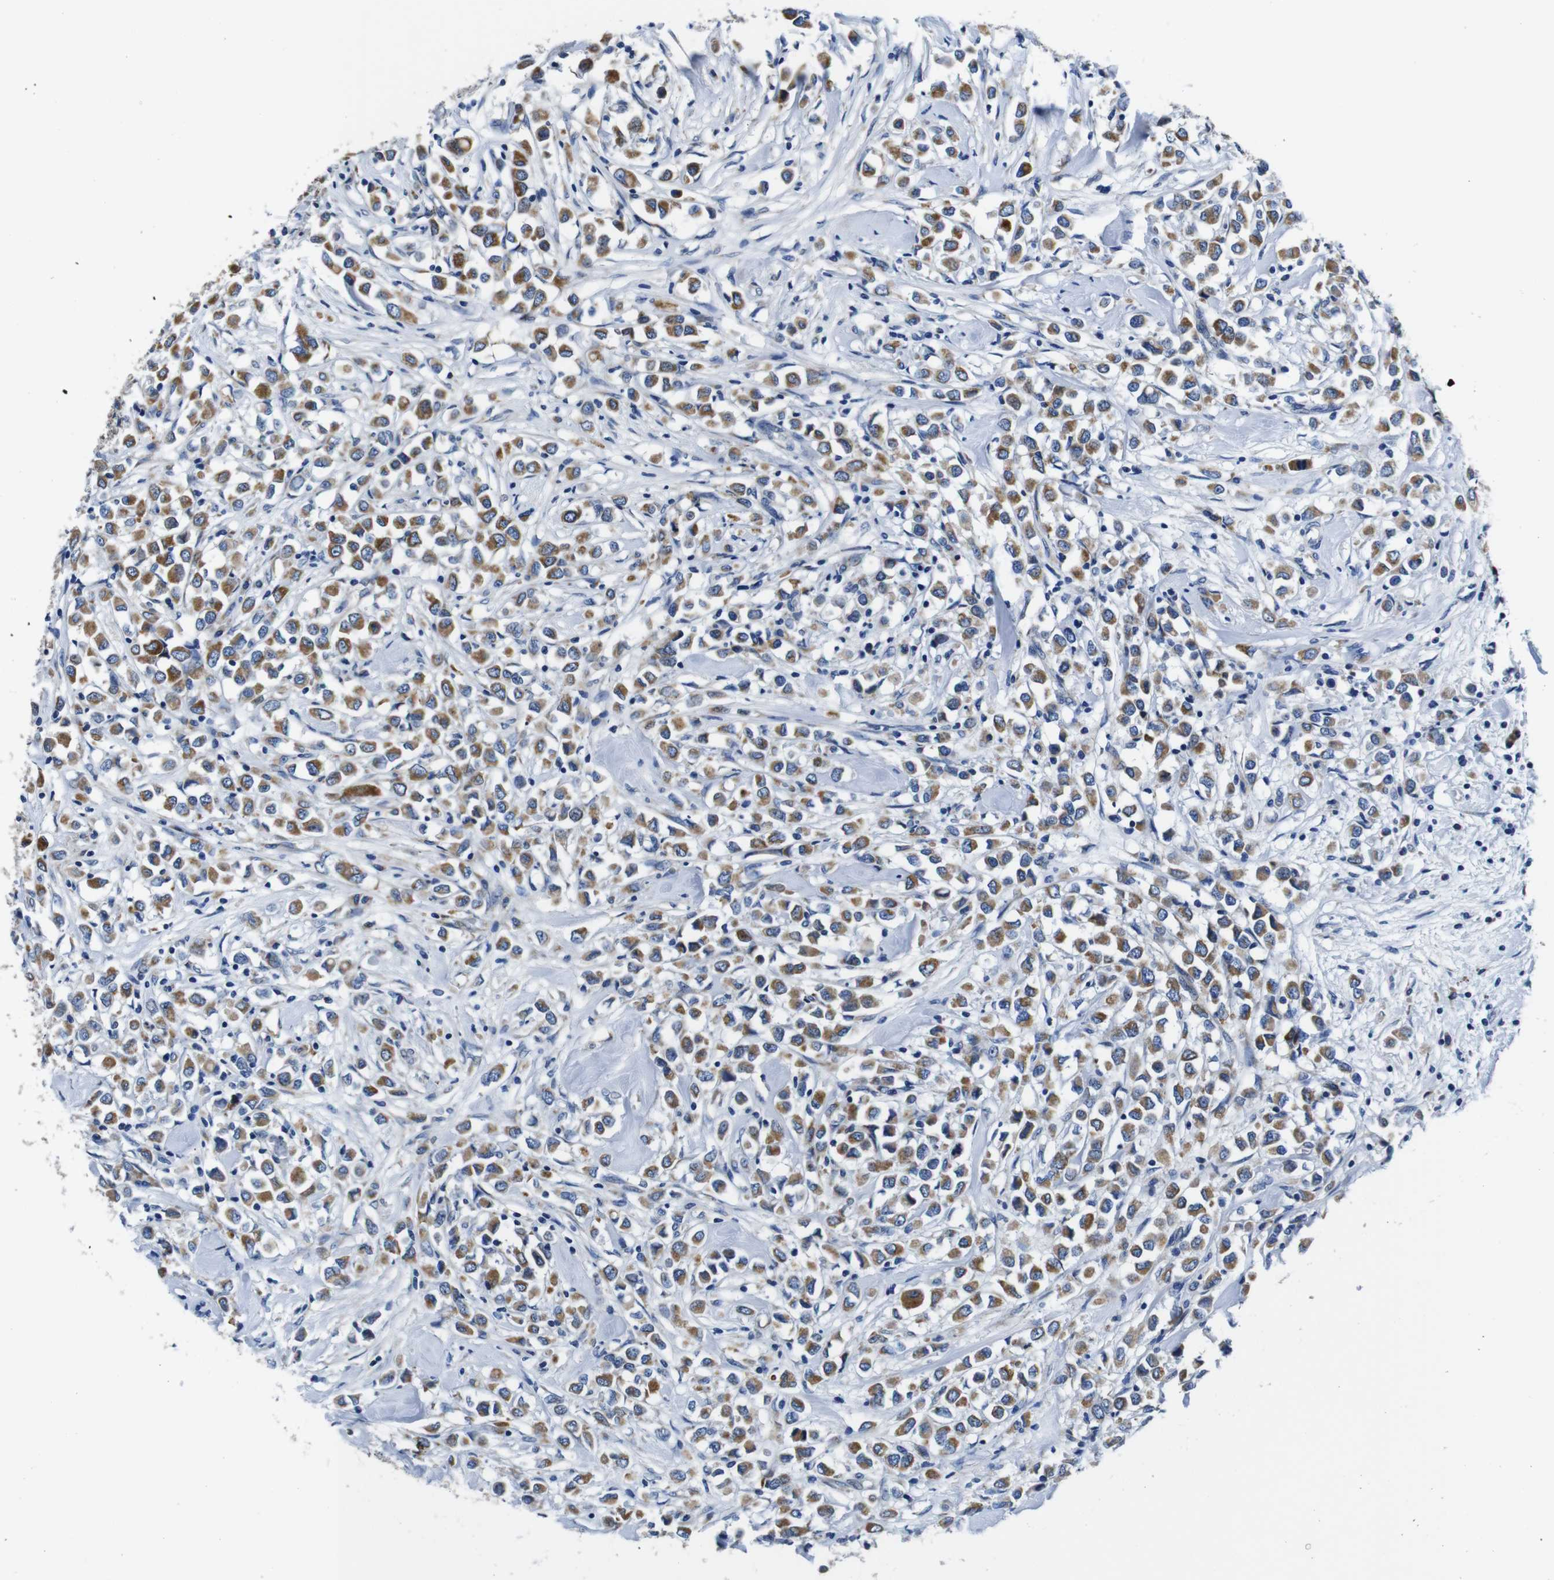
{"staining": {"intensity": "moderate", "quantity": ">75%", "location": "cytoplasmic/membranous"}, "tissue": "breast cancer", "cell_type": "Tumor cells", "image_type": "cancer", "snomed": [{"axis": "morphology", "description": "Duct carcinoma"}, {"axis": "topography", "description": "Breast"}], "caption": "The micrograph demonstrates immunohistochemical staining of breast cancer. There is moderate cytoplasmic/membranous expression is seen in about >75% of tumor cells. (DAB IHC, brown staining for protein, blue staining for nuclei).", "gene": "SNX19", "patient": {"sex": "female", "age": 61}}